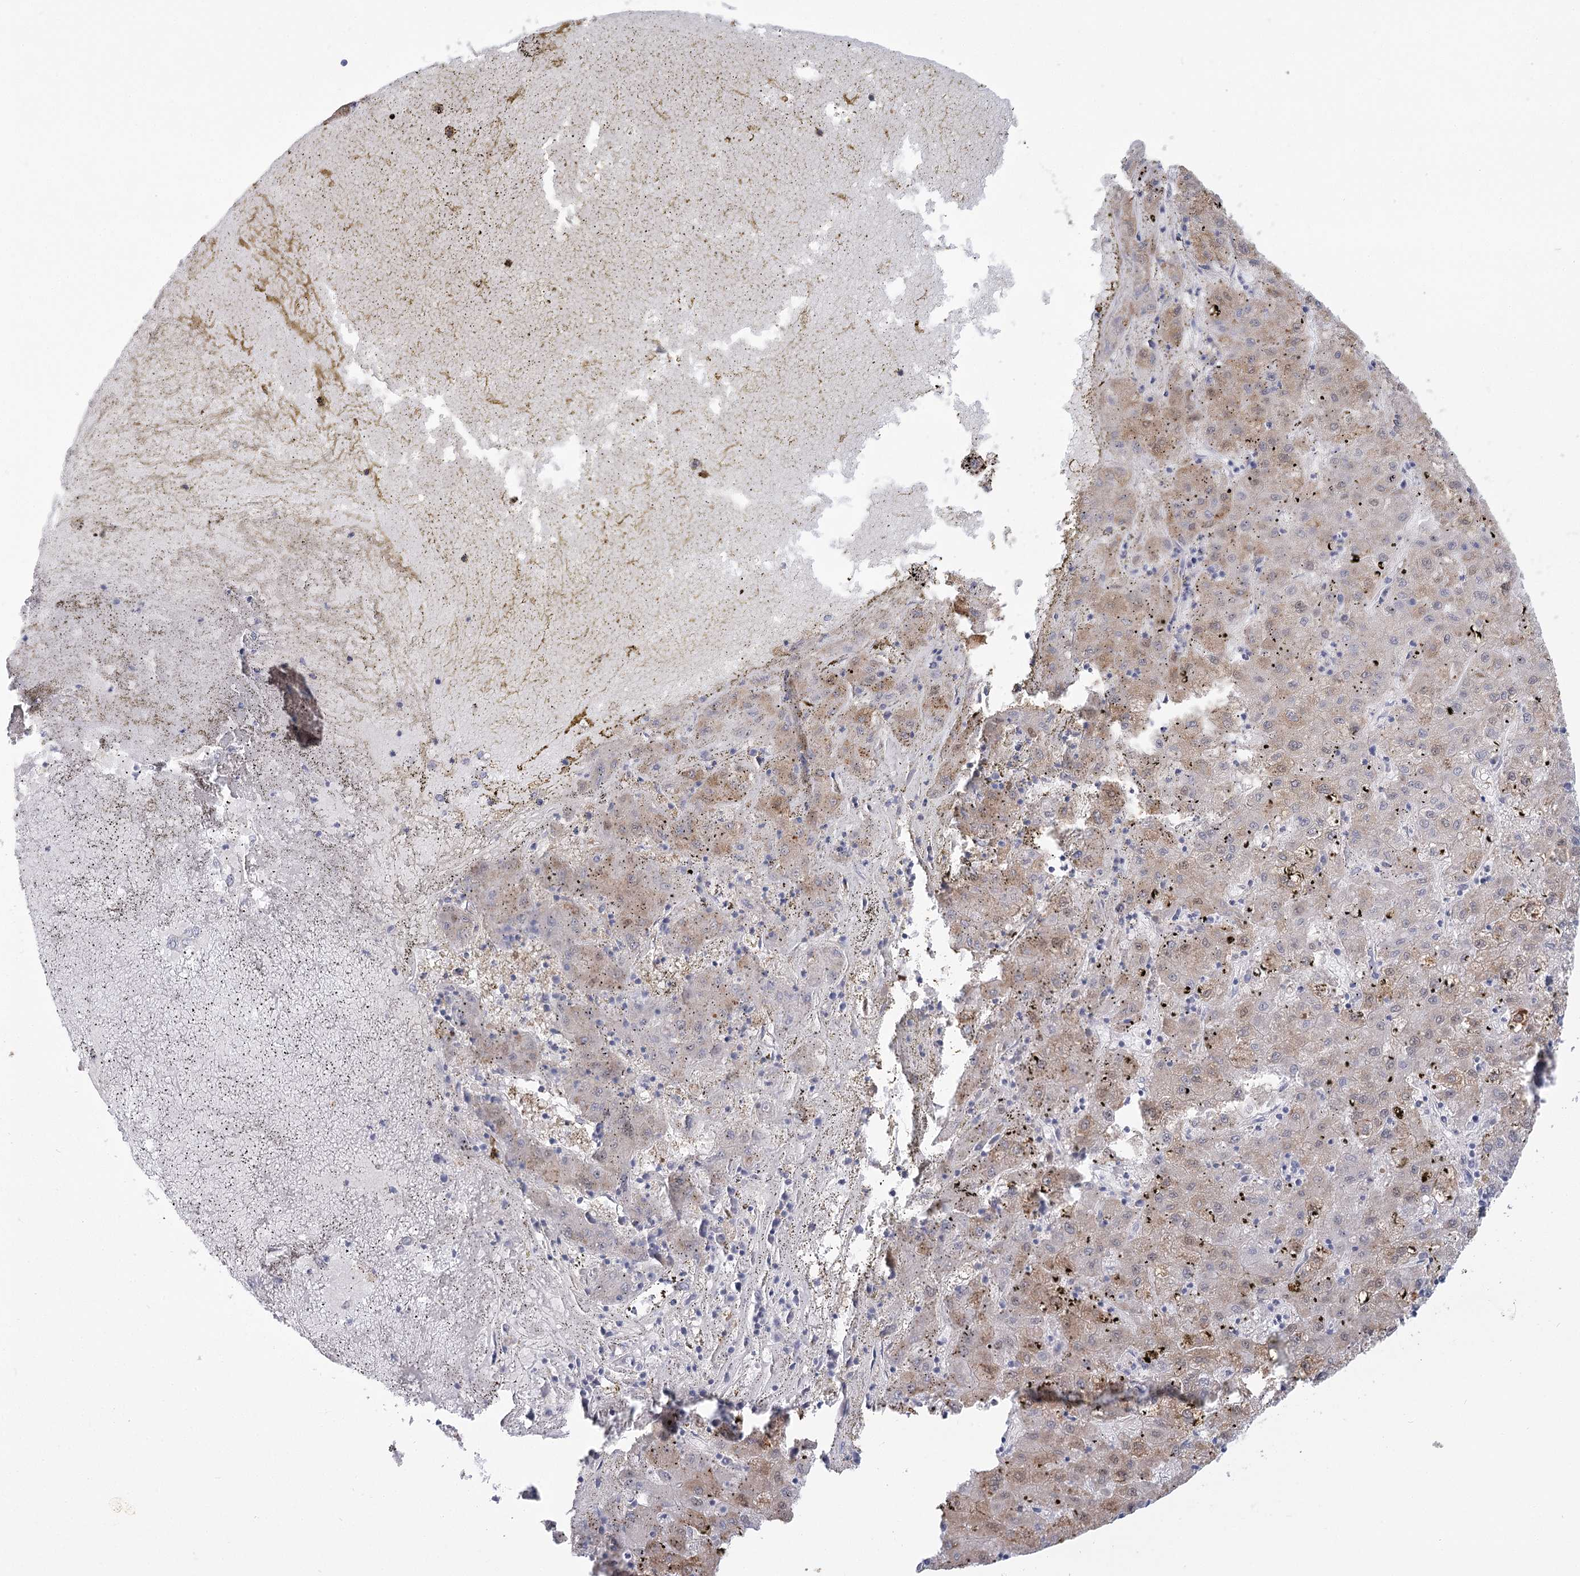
{"staining": {"intensity": "weak", "quantity": ">75%", "location": "cytoplasmic/membranous"}, "tissue": "liver cancer", "cell_type": "Tumor cells", "image_type": "cancer", "snomed": [{"axis": "morphology", "description": "Carcinoma, Hepatocellular, NOS"}, {"axis": "topography", "description": "Liver"}], "caption": "This is a micrograph of IHC staining of liver hepatocellular carcinoma, which shows weak staining in the cytoplasmic/membranous of tumor cells.", "gene": "CNTLN", "patient": {"sex": "male", "age": 72}}